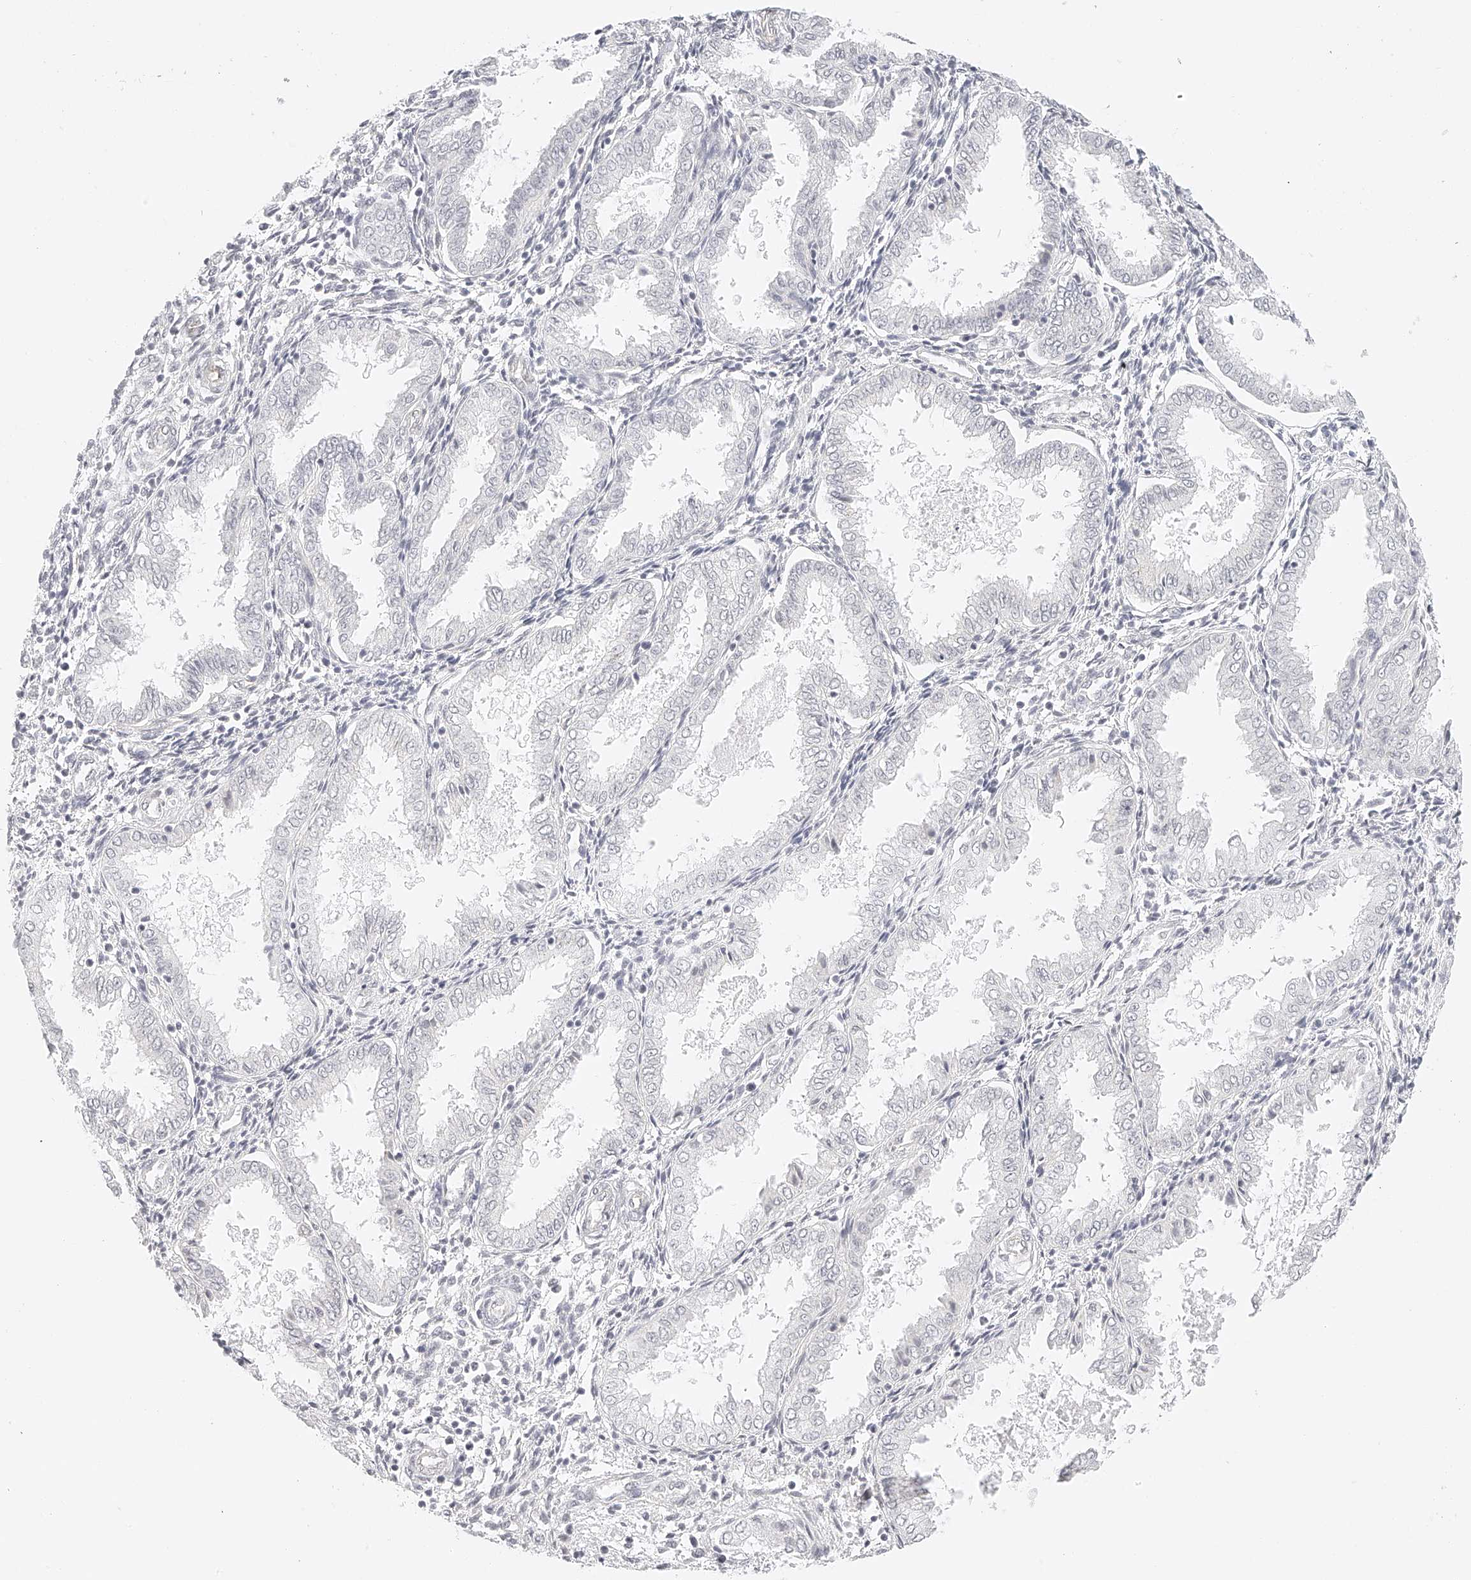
{"staining": {"intensity": "negative", "quantity": "none", "location": "none"}, "tissue": "endometrium", "cell_type": "Cells in endometrial stroma", "image_type": "normal", "snomed": [{"axis": "morphology", "description": "Normal tissue, NOS"}, {"axis": "topography", "description": "Endometrium"}], "caption": "The immunohistochemistry (IHC) photomicrograph has no significant expression in cells in endometrial stroma of endometrium.", "gene": "ZFP69", "patient": {"sex": "female", "age": 33}}